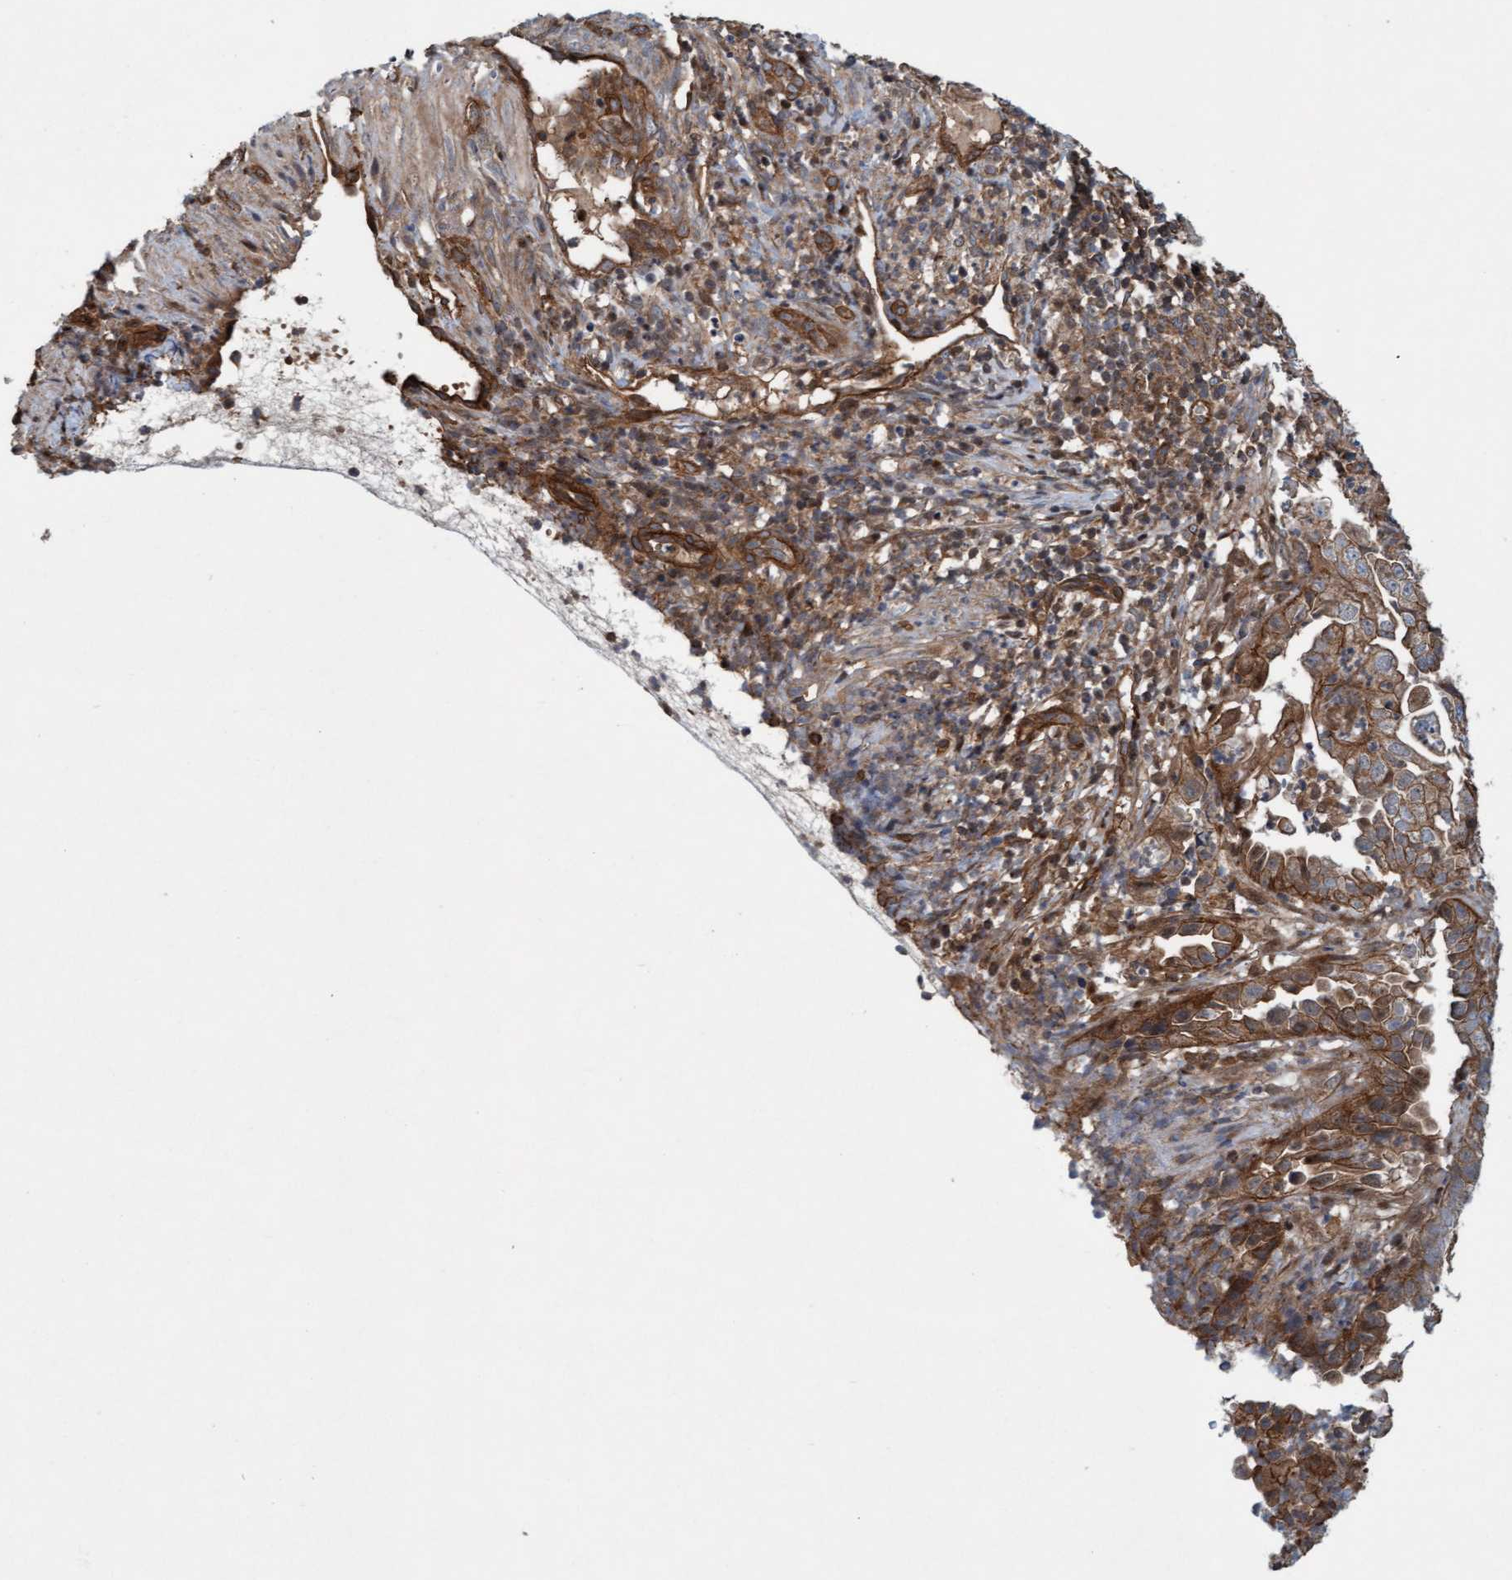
{"staining": {"intensity": "moderate", "quantity": ">75%", "location": "cytoplasmic/membranous"}, "tissue": "endometrial cancer", "cell_type": "Tumor cells", "image_type": "cancer", "snomed": [{"axis": "morphology", "description": "Adenocarcinoma, NOS"}, {"axis": "topography", "description": "Endometrium"}], "caption": "Tumor cells display medium levels of moderate cytoplasmic/membranous positivity in about >75% of cells in adenocarcinoma (endometrial).", "gene": "ERAL1", "patient": {"sex": "female", "age": 51}}